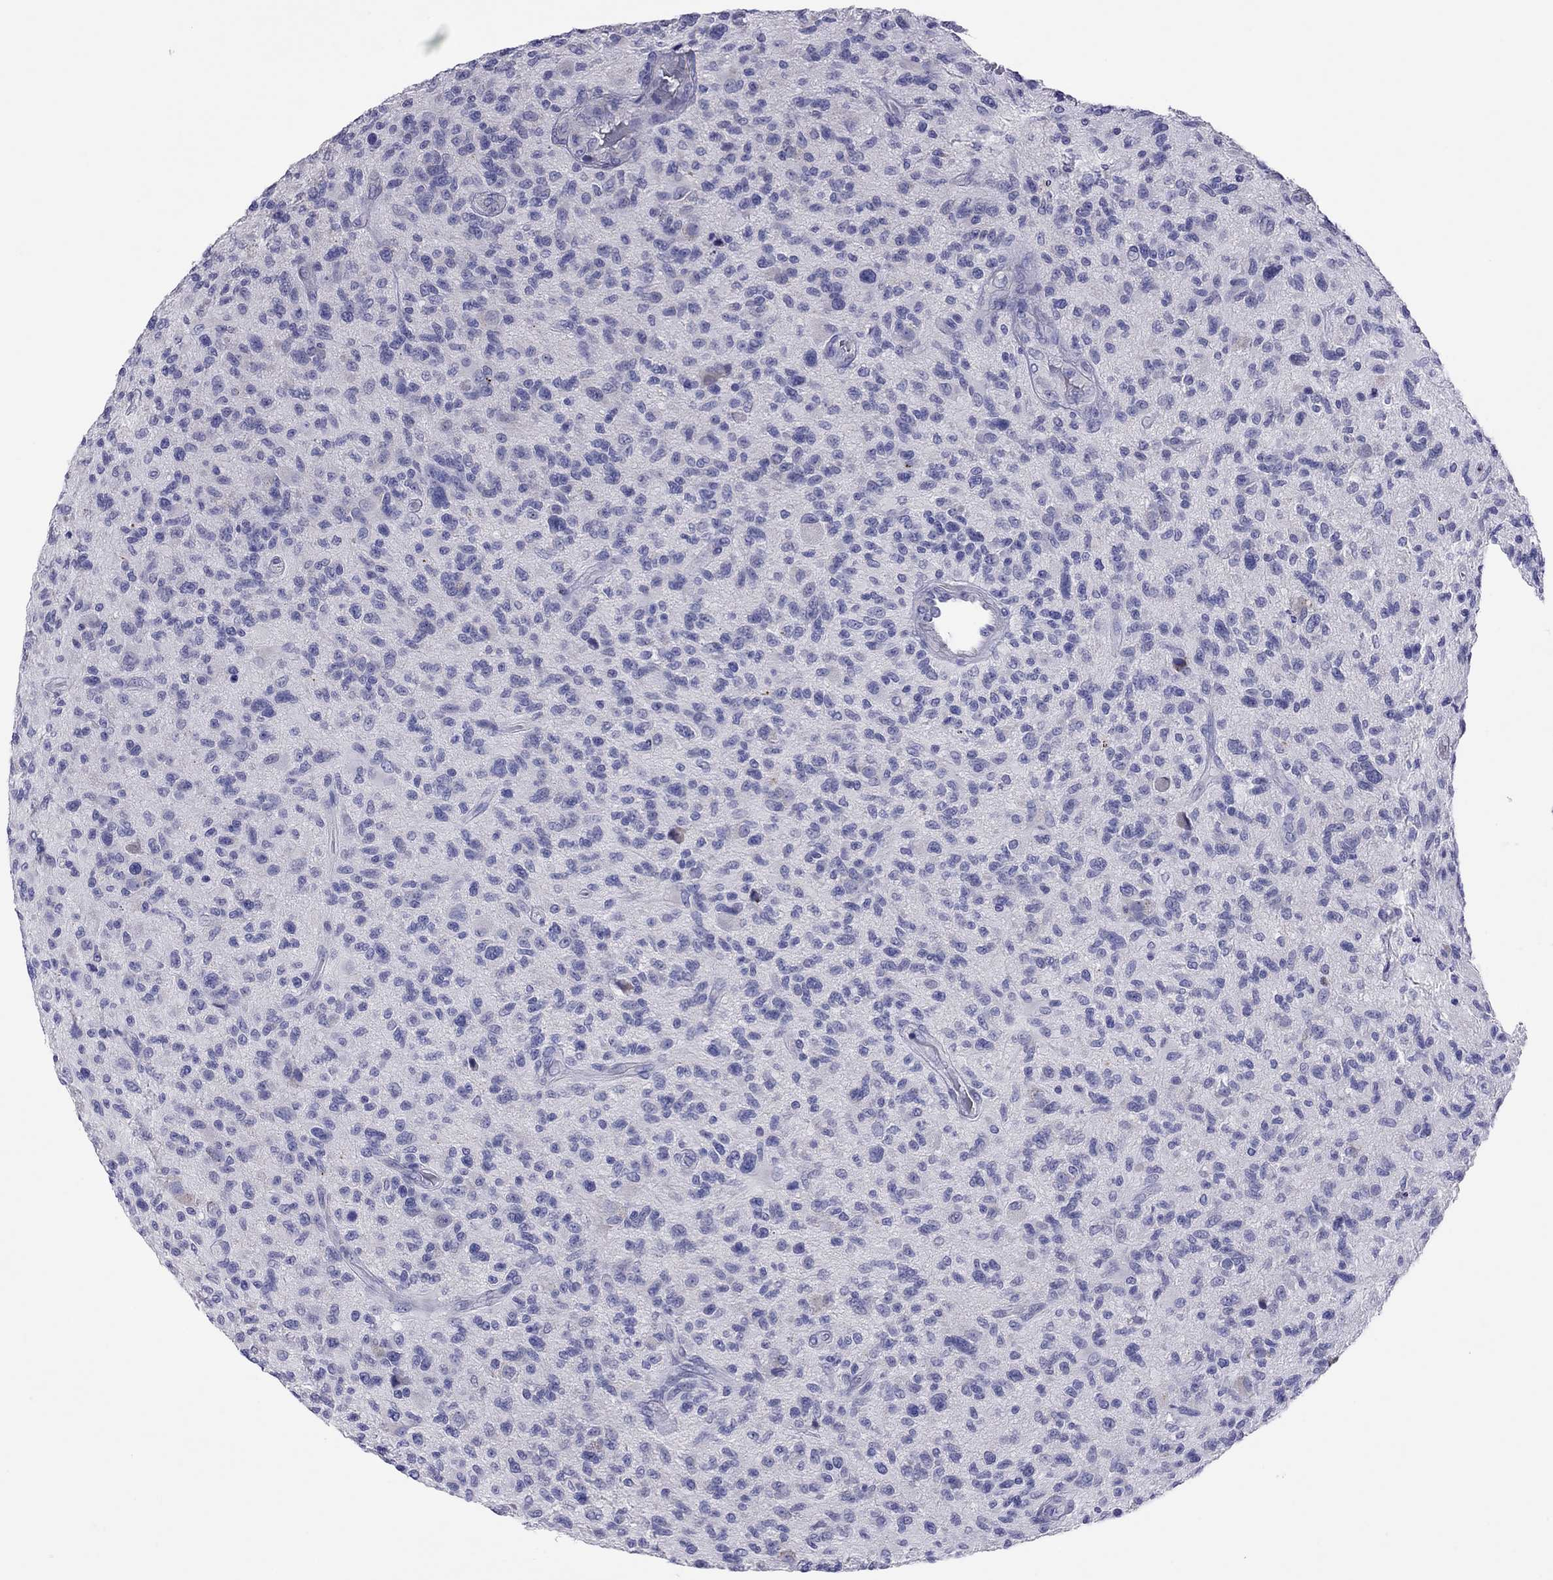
{"staining": {"intensity": "negative", "quantity": "none", "location": "none"}, "tissue": "glioma", "cell_type": "Tumor cells", "image_type": "cancer", "snomed": [{"axis": "morphology", "description": "Glioma, malignant, High grade"}, {"axis": "topography", "description": "Brain"}], "caption": "An immunohistochemistry image of glioma is shown. There is no staining in tumor cells of glioma.", "gene": "COL9A1", "patient": {"sex": "male", "age": 47}}